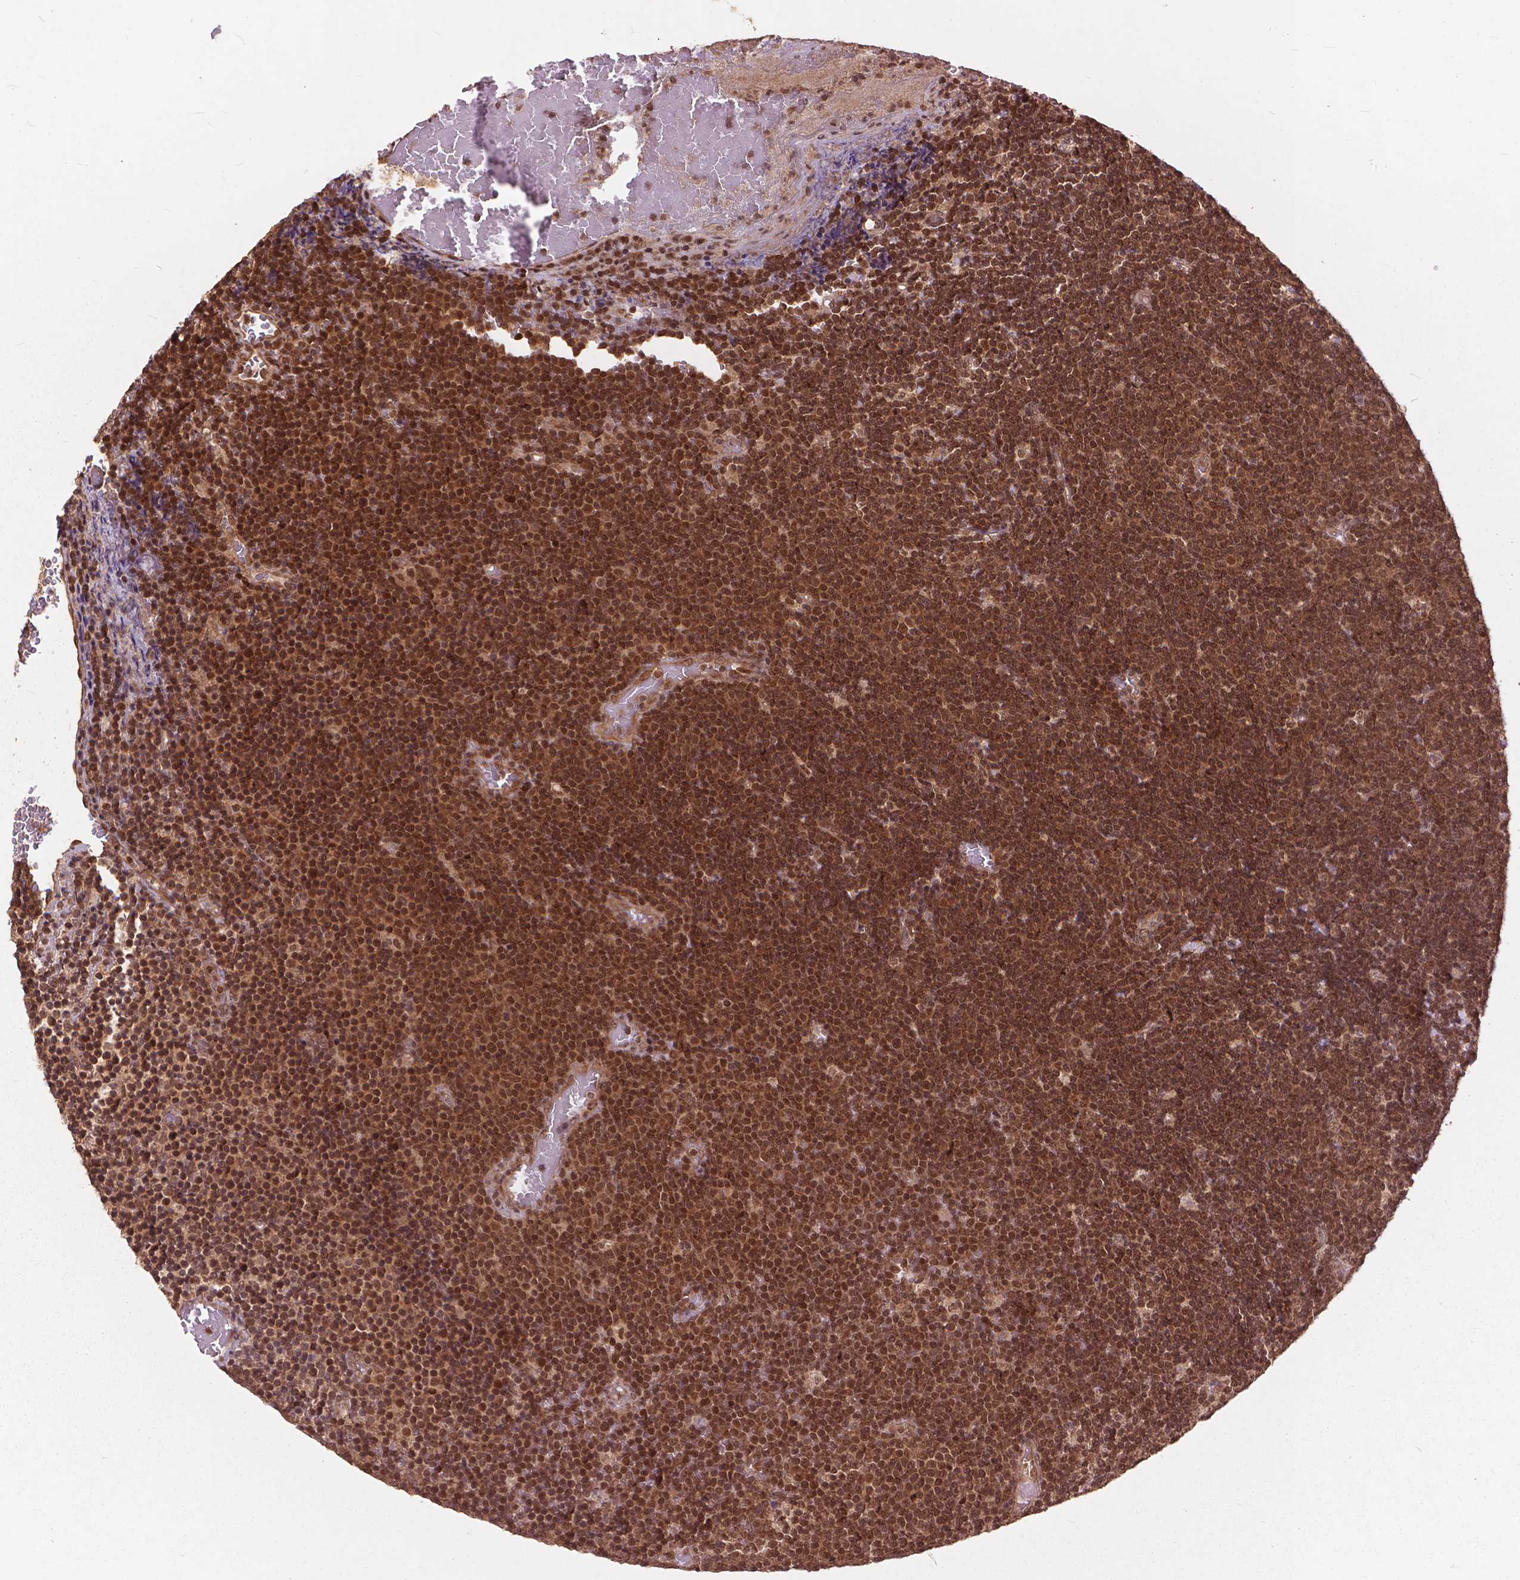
{"staining": {"intensity": "moderate", "quantity": ">75%", "location": "cytoplasmic/membranous,nuclear"}, "tissue": "lymphoma", "cell_type": "Tumor cells", "image_type": "cancer", "snomed": [{"axis": "morphology", "description": "Malignant lymphoma, non-Hodgkin's type, Low grade"}, {"axis": "topography", "description": "Brain"}], "caption": "Protein staining displays moderate cytoplasmic/membranous and nuclear positivity in about >75% of tumor cells in lymphoma. The protein of interest is shown in brown color, while the nuclei are stained blue.", "gene": "SSU72", "patient": {"sex": "female", "age": 66}}